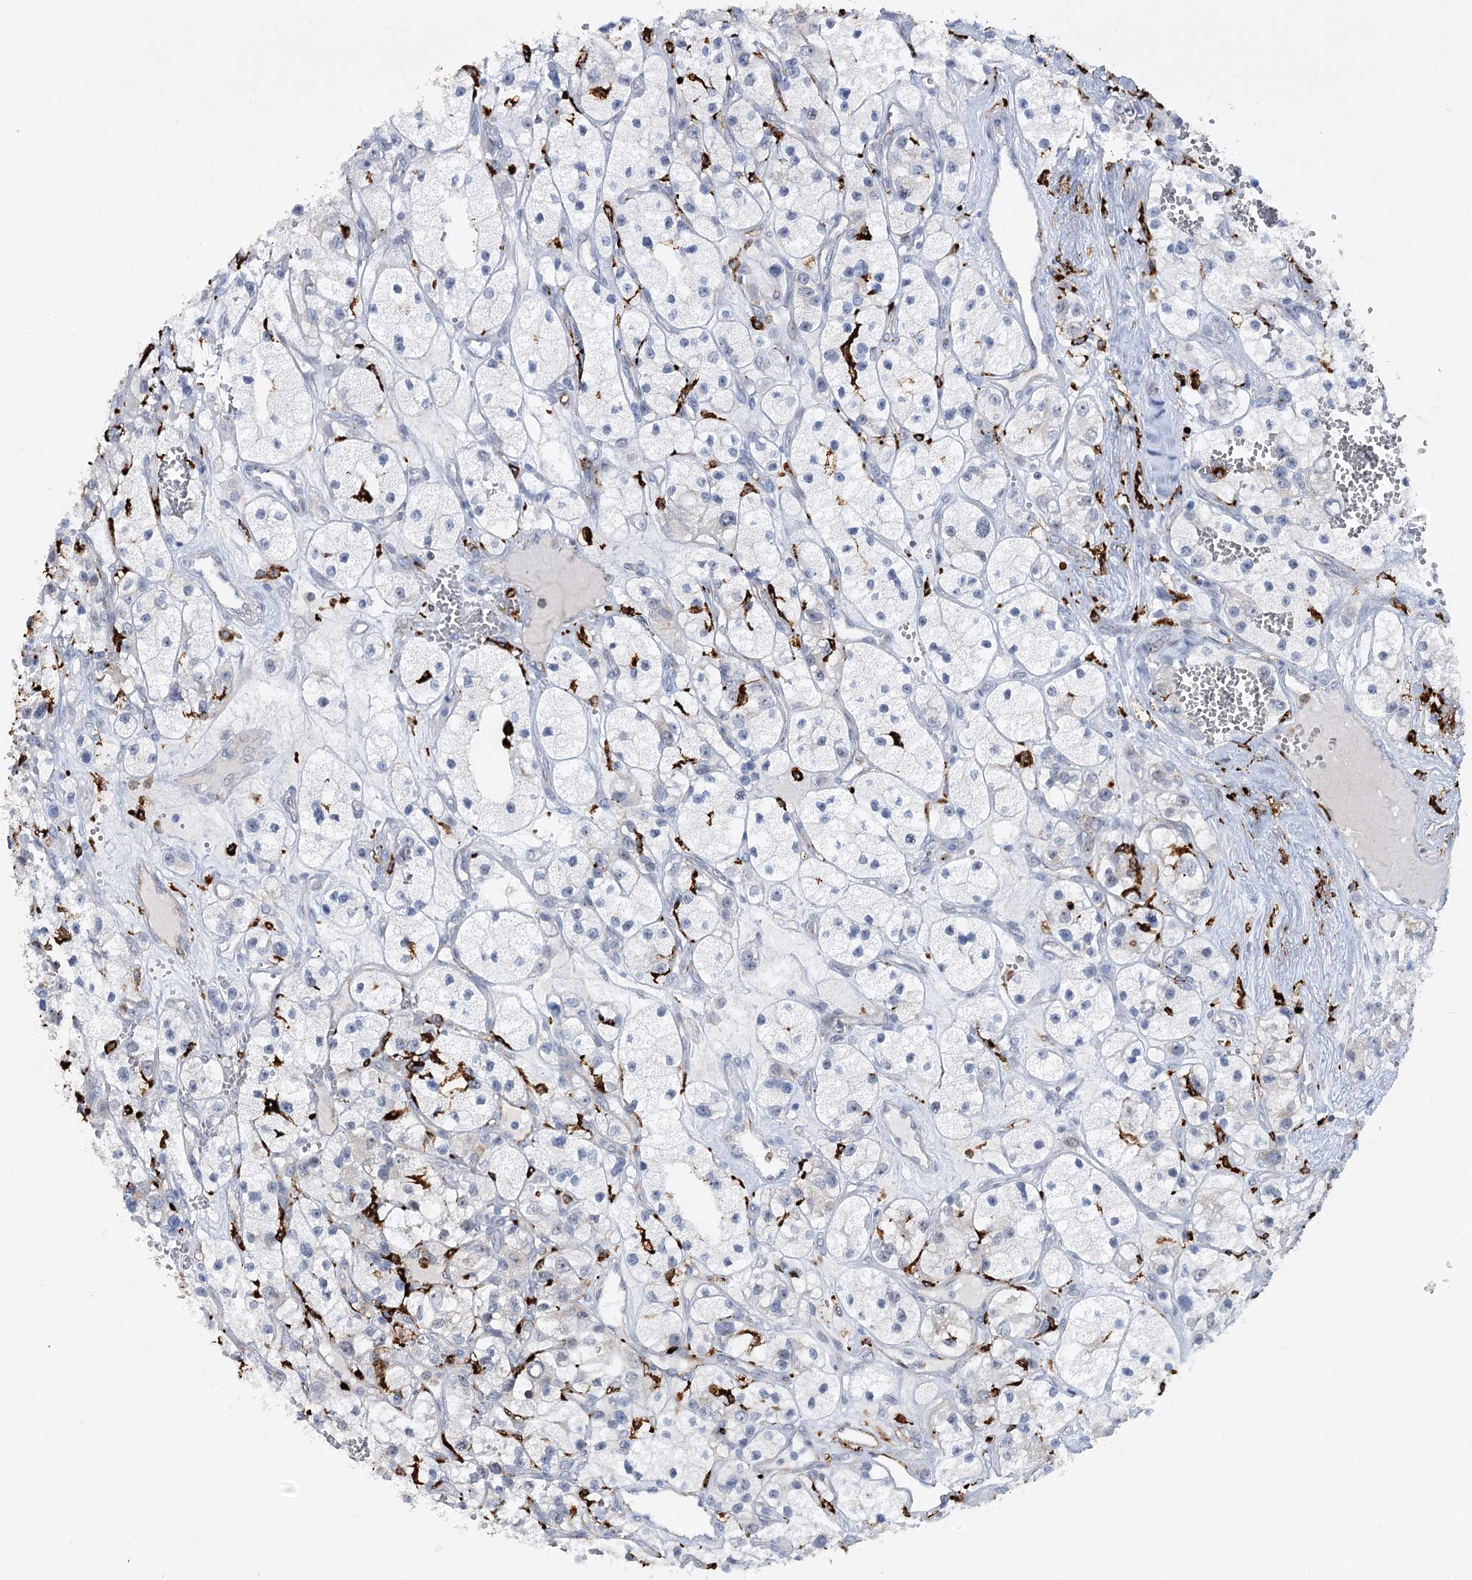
{"staining": {"intensity": "negative", "quantity": "none", "location": "none"}, "tissue": "renal cancer", "cell_type": "Tumor cells", "image_type": "cancer", "snomed": [{"axis": "morphology", "description": "Adenocarcinoma, NOS"}, {"axis": "topography", "description": "Kidney"}], "caption": "Protein analysis of renal cancer displays no significant staining in tumor cells.", "gene": "PIWIL4", "patient": {"sex": "female", "age": 57}}